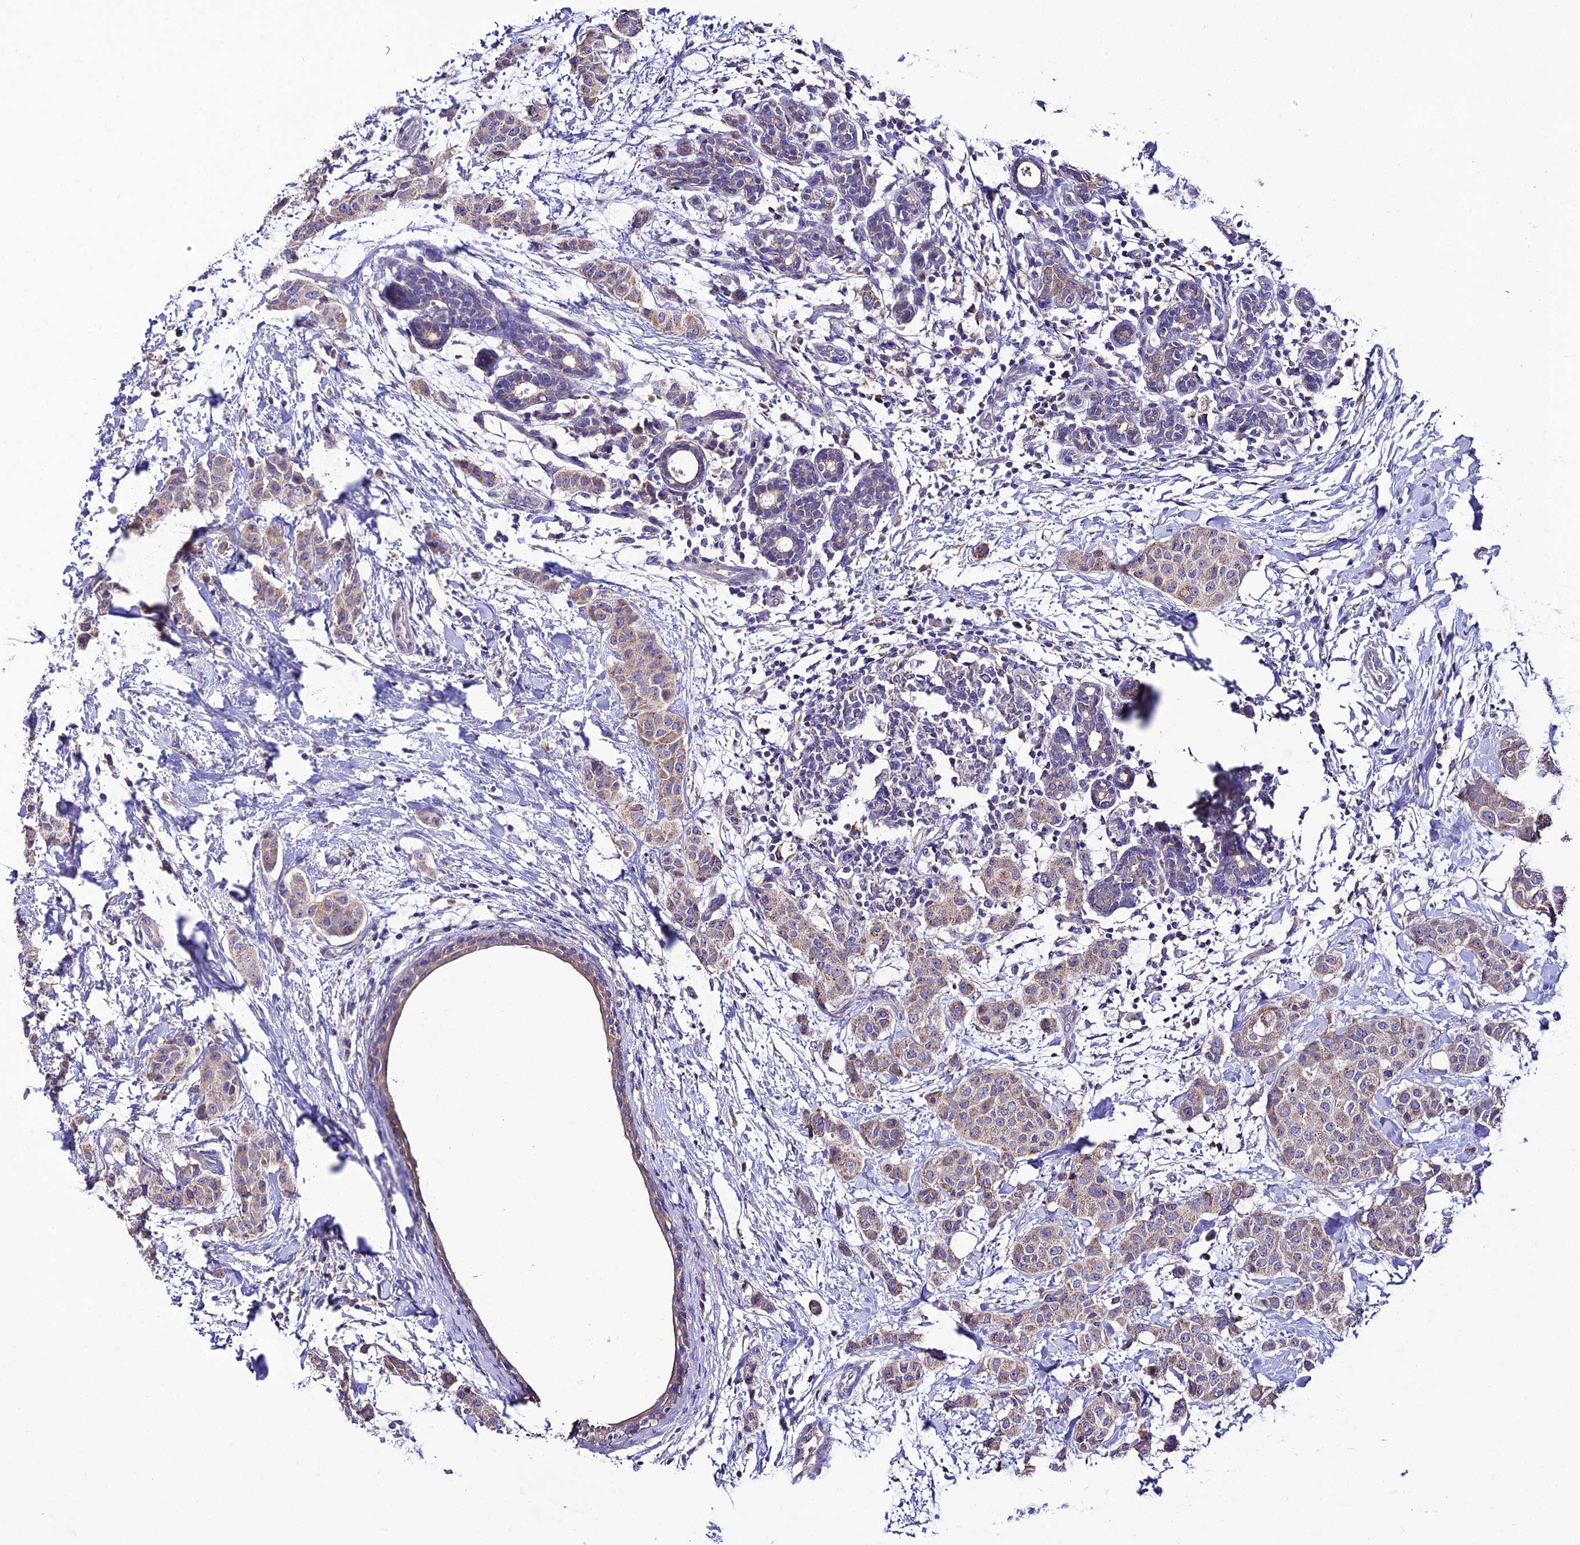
{"staining": {"intensity": "moderate", "quantity": "<25%", "location": "cytoplasmic/membranous"}, "tissue": "breast cancer", "cell_type": "Tumor cells", "image_type": "cancer", "snomed": [{"axis": "morphology", "description": "Duct carcinoma"}, {"axis": "topography", "description": "Breast"}], "caption": "Immunohistochemical staining of breast cancer demonstrates low levels of moderate cytoplasmic/membranous protein positivity in about <25% of tumor cells.", "gene": "HOGA1", "patient": {"sex": "female", "age": 40}}